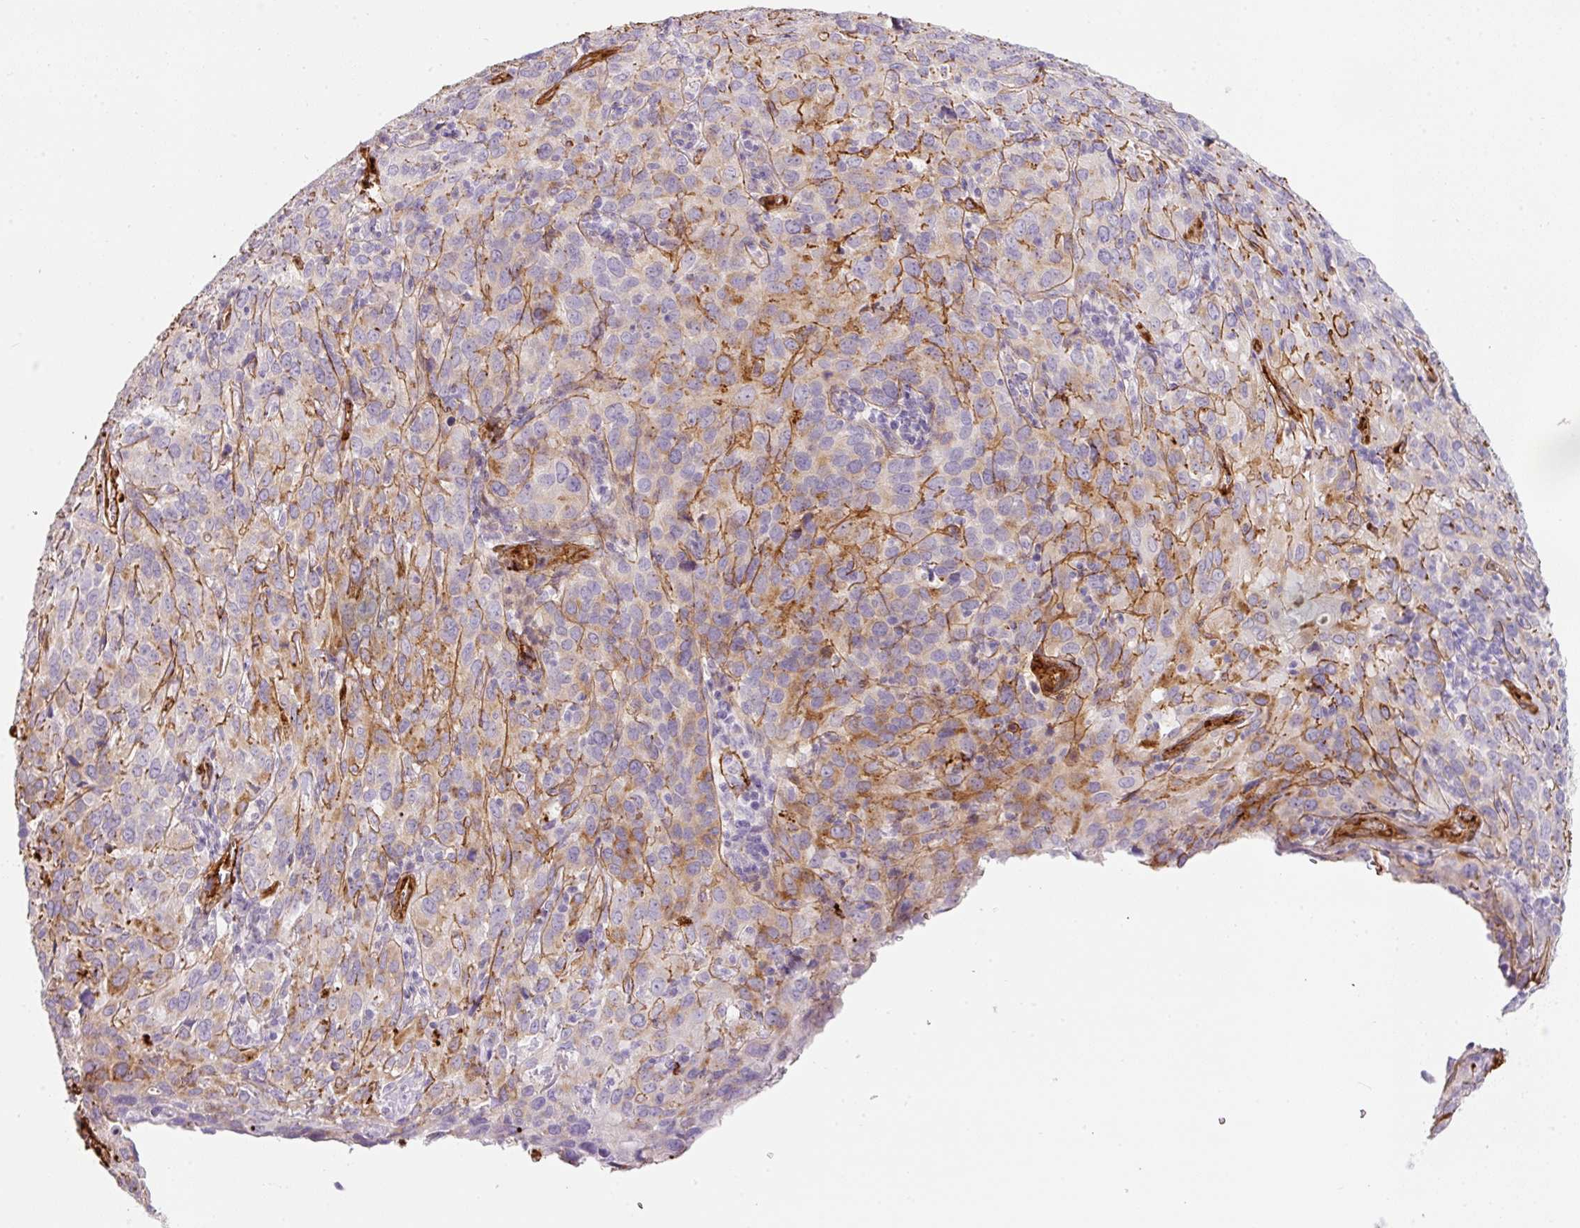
{"staining": {"intensity": "moderate", "quantity": "<25%", "location": "cytoplasmic/membranous"}, "tissue": "cervical cancer", "cell_type": "Tumor cells", "image_type": "cancer", "snomed": [{"axis": "morphology", "description": "Squamous cell carcinoma, NOS"}, {"axis": "topography", "description": "Cervix"}], "caption": "An immunohistochemistry (IHC) histopathology image of neoplastic tissue is shown. Protein staining in brown highlights moderate cytoplasmic/membranous positivity in cervical cancer (squamous cell carcinoma) within tumor cells.", "gene": "LOXL4", "patient": {"sex": "female", "age": 51}}